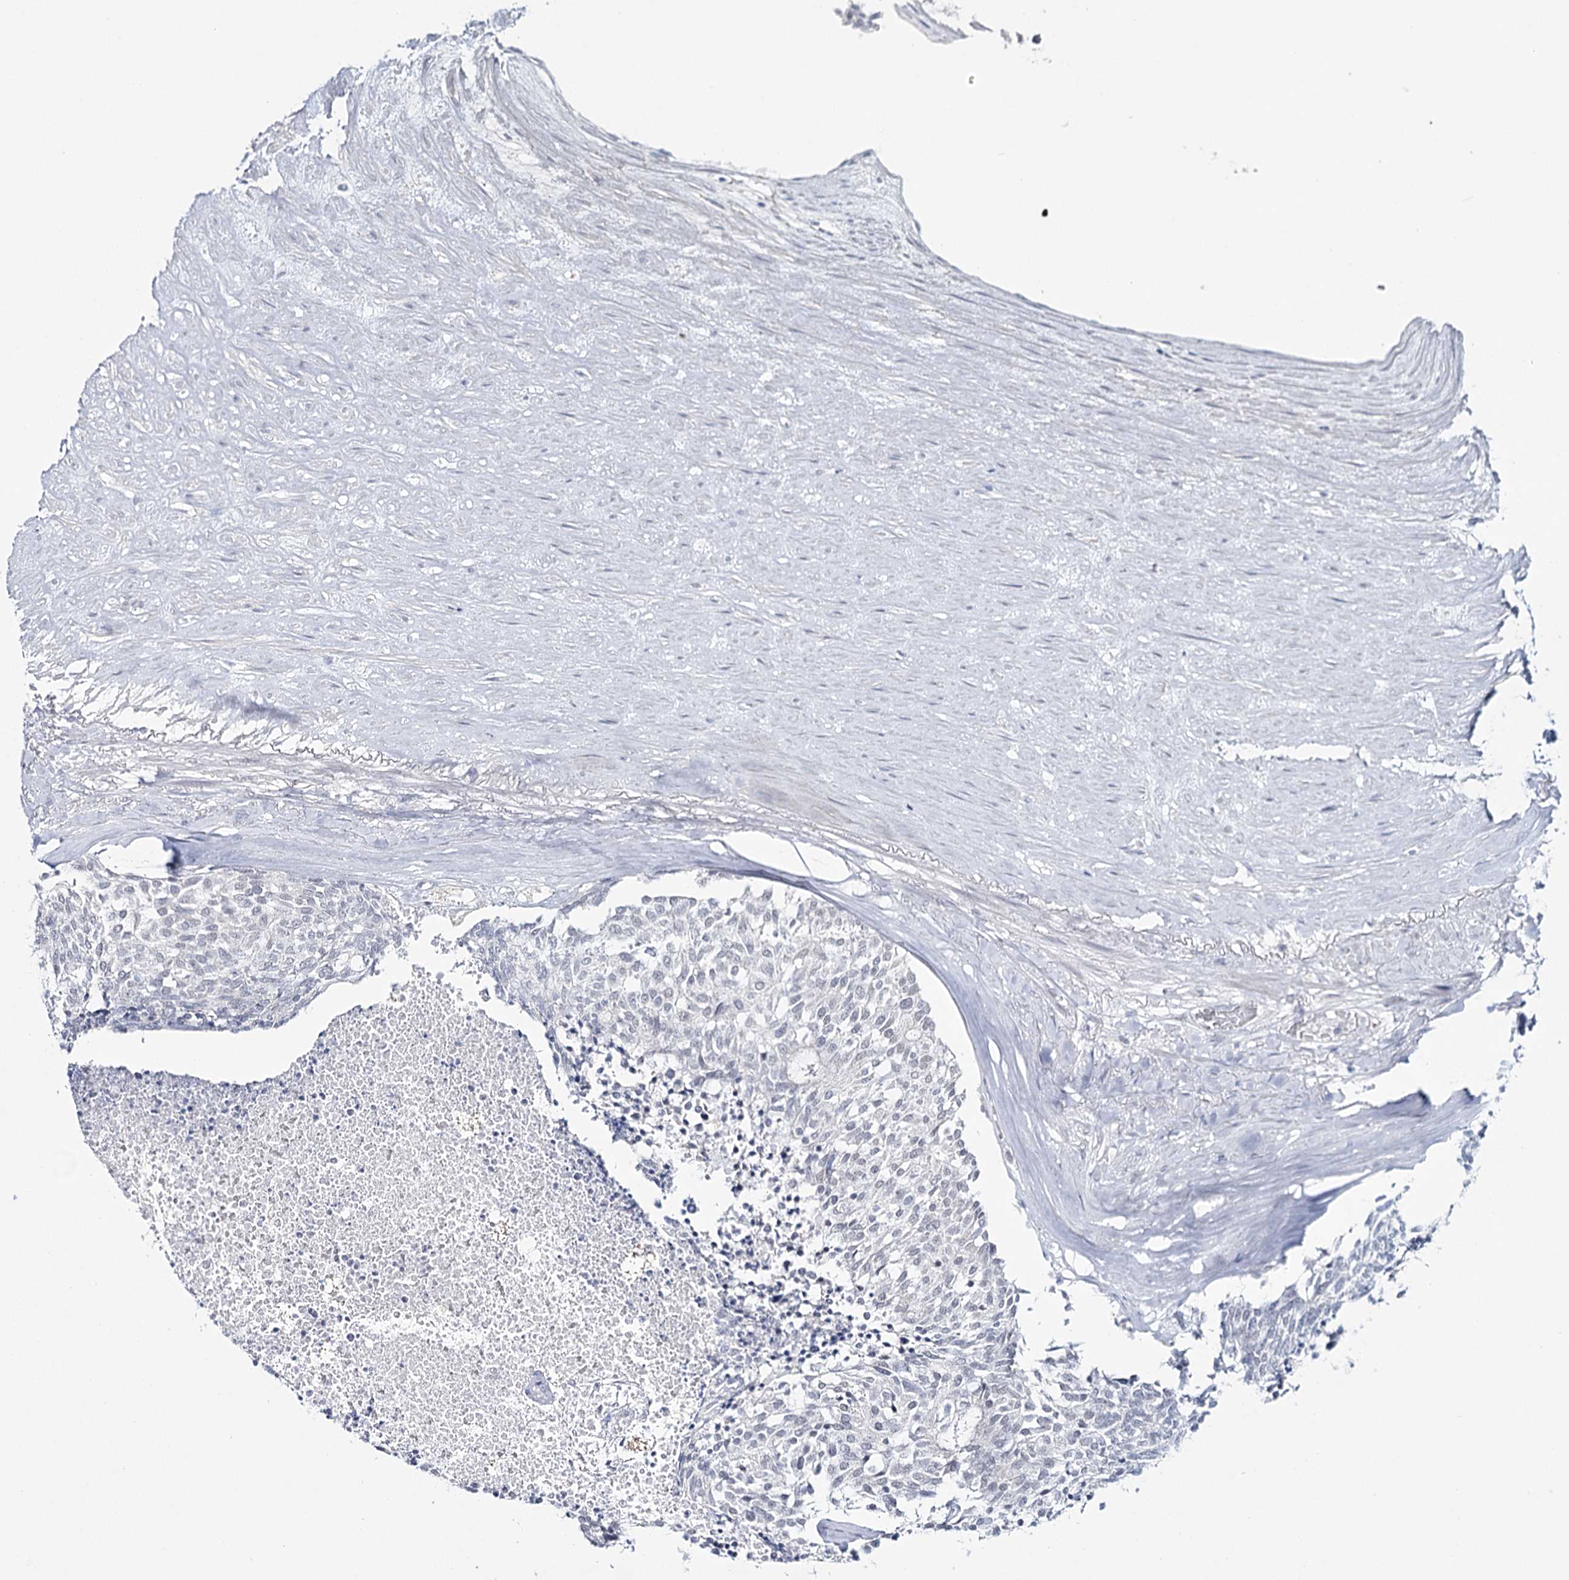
{"staining": {"intensity": "negative", "quantity": "none", "location": "none"}, "tissue": "carcinoid", "cell_type": "Tumor cells", "image_type": "cancer", "snomed": [{"axis": "morphology", "description": "Carcinoid, malignant, NOS"}, {"axis": "topography", "description": "Pancreas"}], "caption": "Human carcinoid stained for a protein using immunohistochemistry (IHC) demonstrates no staining in tumor cells.", "gene": "ZC3H8", "patient": {"sex": "female", "age": 54}}